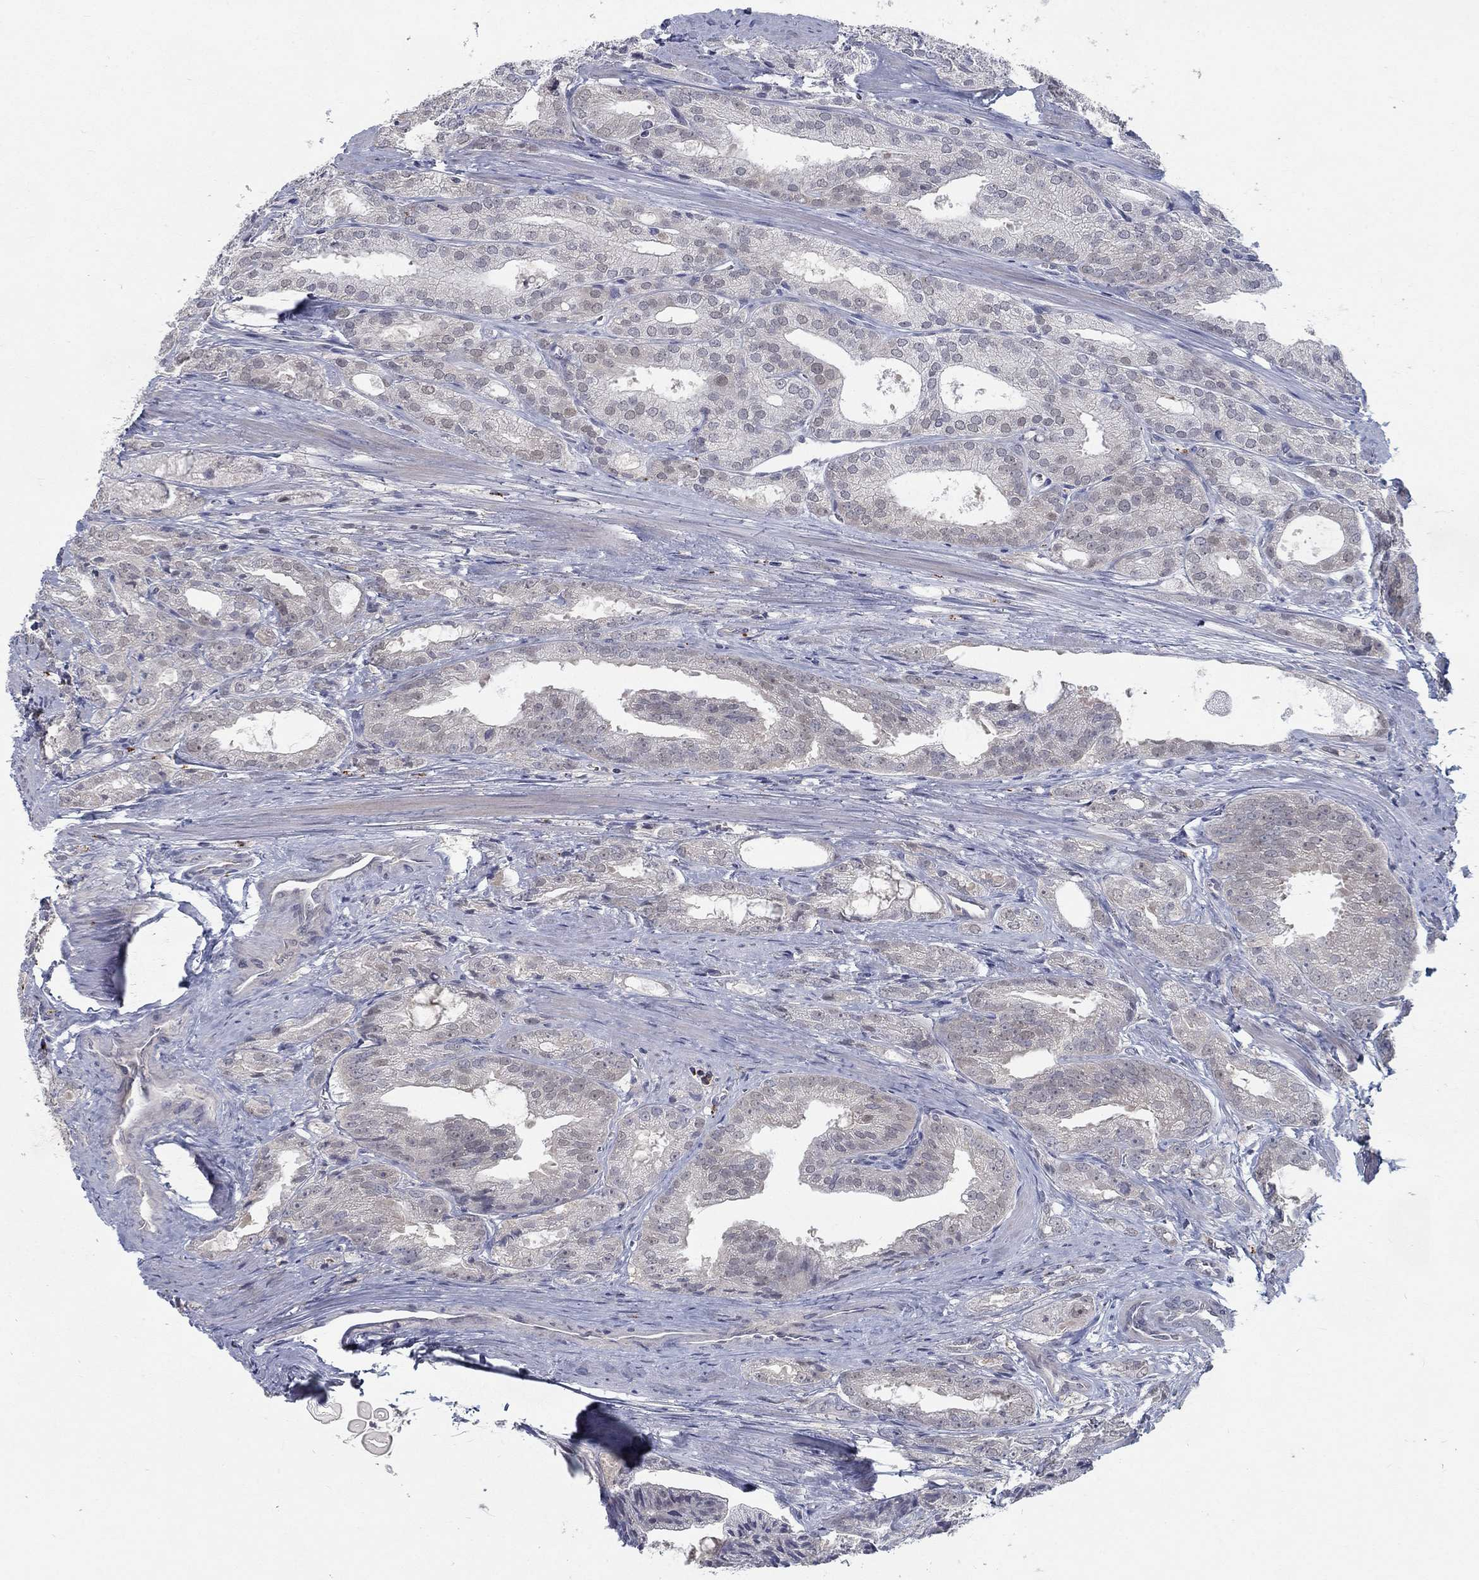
{"staining": {"intensity": "negative", "quantity": "none", "location": "none"}, "tissue": "prostate cancer", "cell_type": "Tumor cells", "image_type": "cancer", "snomed": [{"axis": "morphology", "description": "Adenocarcinoma, NOS"}, {"axis": "morphology", "description": "Adenocarcinoma, High grade"}, {"axis": "topography", "description": "Prostate"}], "caption": "DAB (3,3'-diaminobenzidine) immunohistochemical staining of human prostate adenocarcinoma exhibits no significant positivity in tumor cells.", "gene": "MTSS2", "patient": {"sex": "male", "age": 70}}